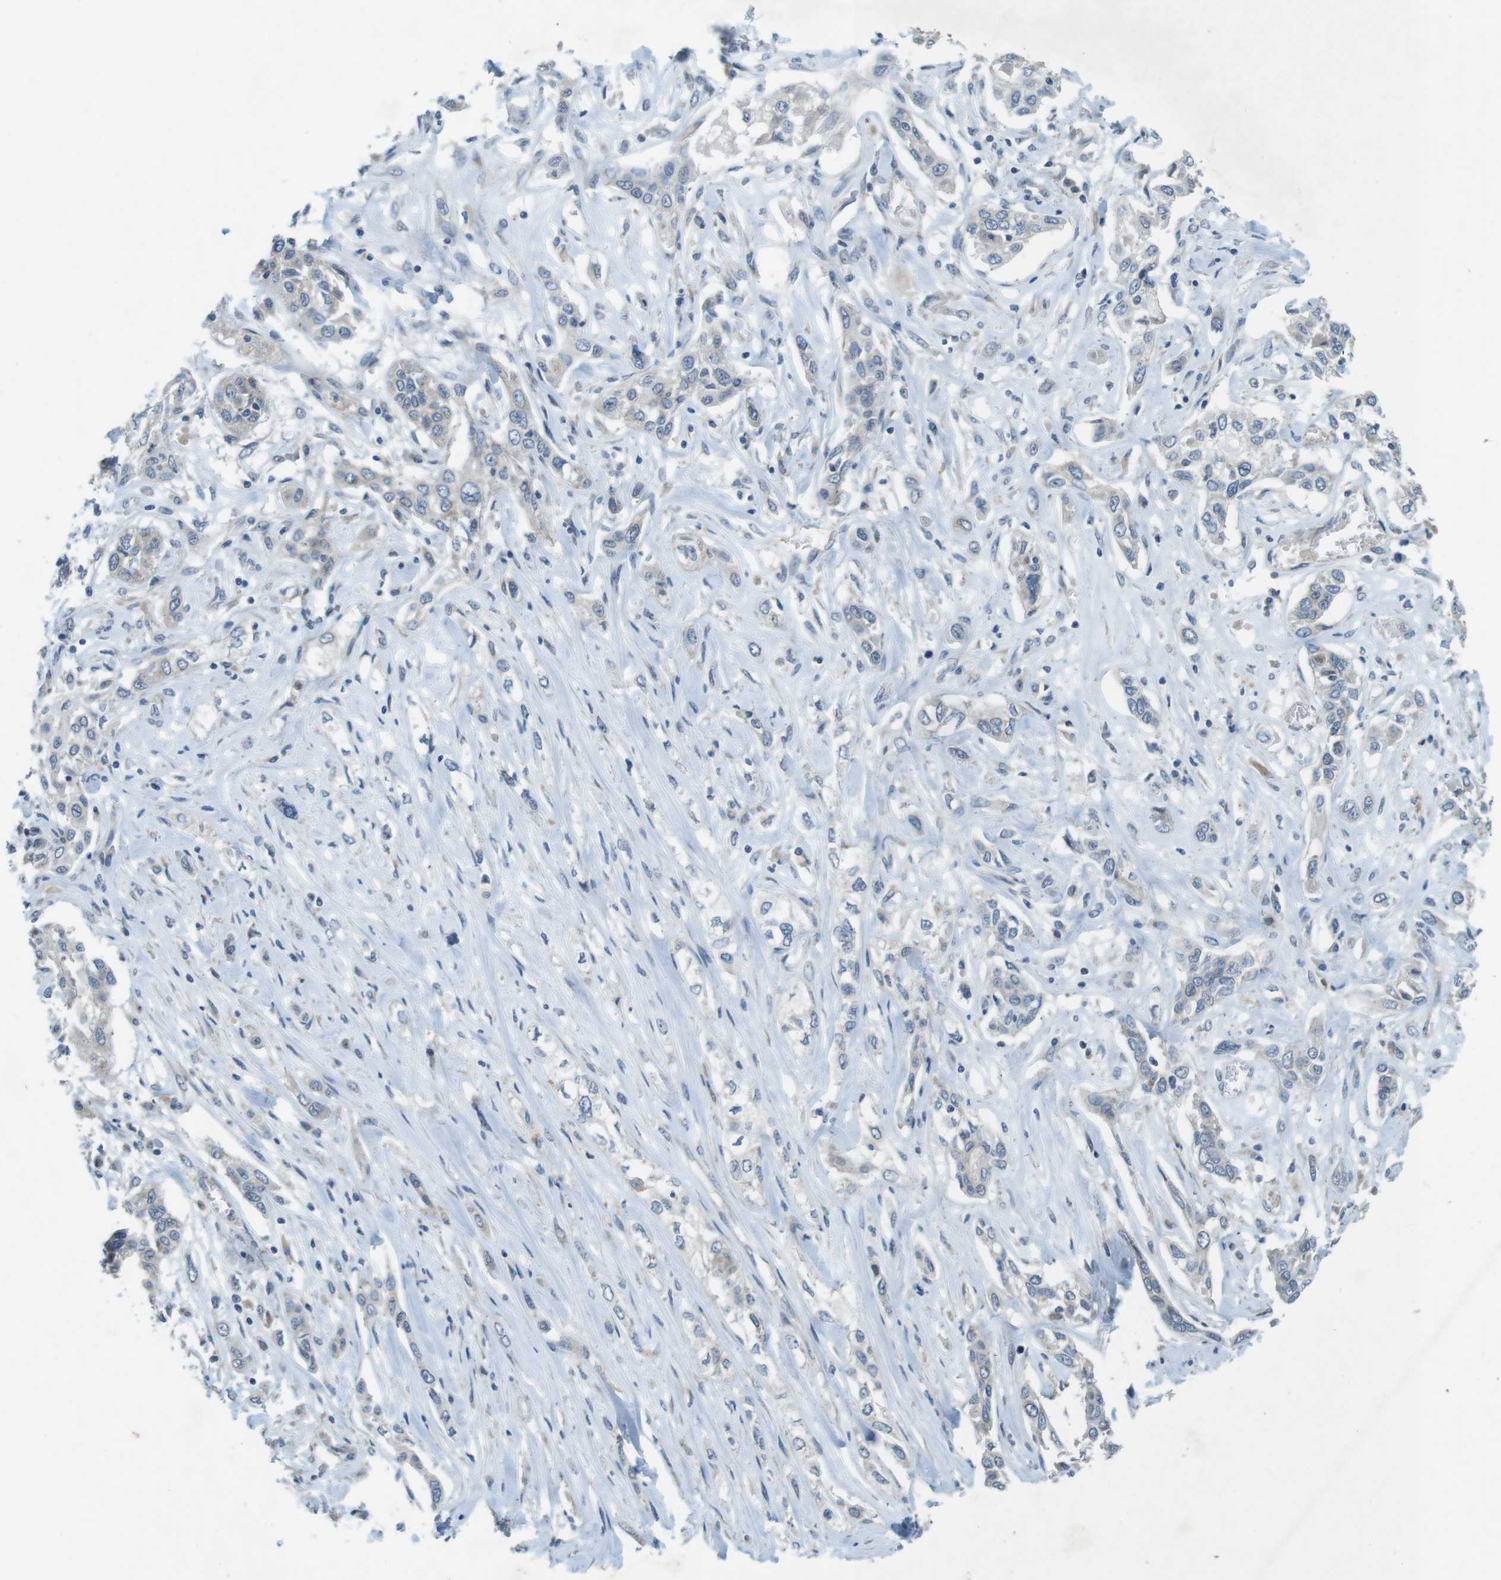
{"staining": {"intensity": "negative", "quantity": "none", "location": "none"}, "tissue": "lung cancer", "cell_type": "Tumor cells", "image_type": "cancer", "snomed": [{"axis": "morphology", "description": "Squamous cell carcinoma, NOS"}, {"axis": "topography", "description": "Lung"}], "caption": "Immunohistochemistry image of neoplastic tissue: human lung cancer stained with DAB (3,3'-diaminobenzidine) shows no significant protein staining in tumor cells. (Stains: DAB (3,3'-diaminobenzidine) immunohistochemistry (IHC) with hematoxylin counter stain, Microscopy: brightfield microscopy at high magnification).", "gene": "TYW1", "patient": {"sex": "male", "age": 71}}